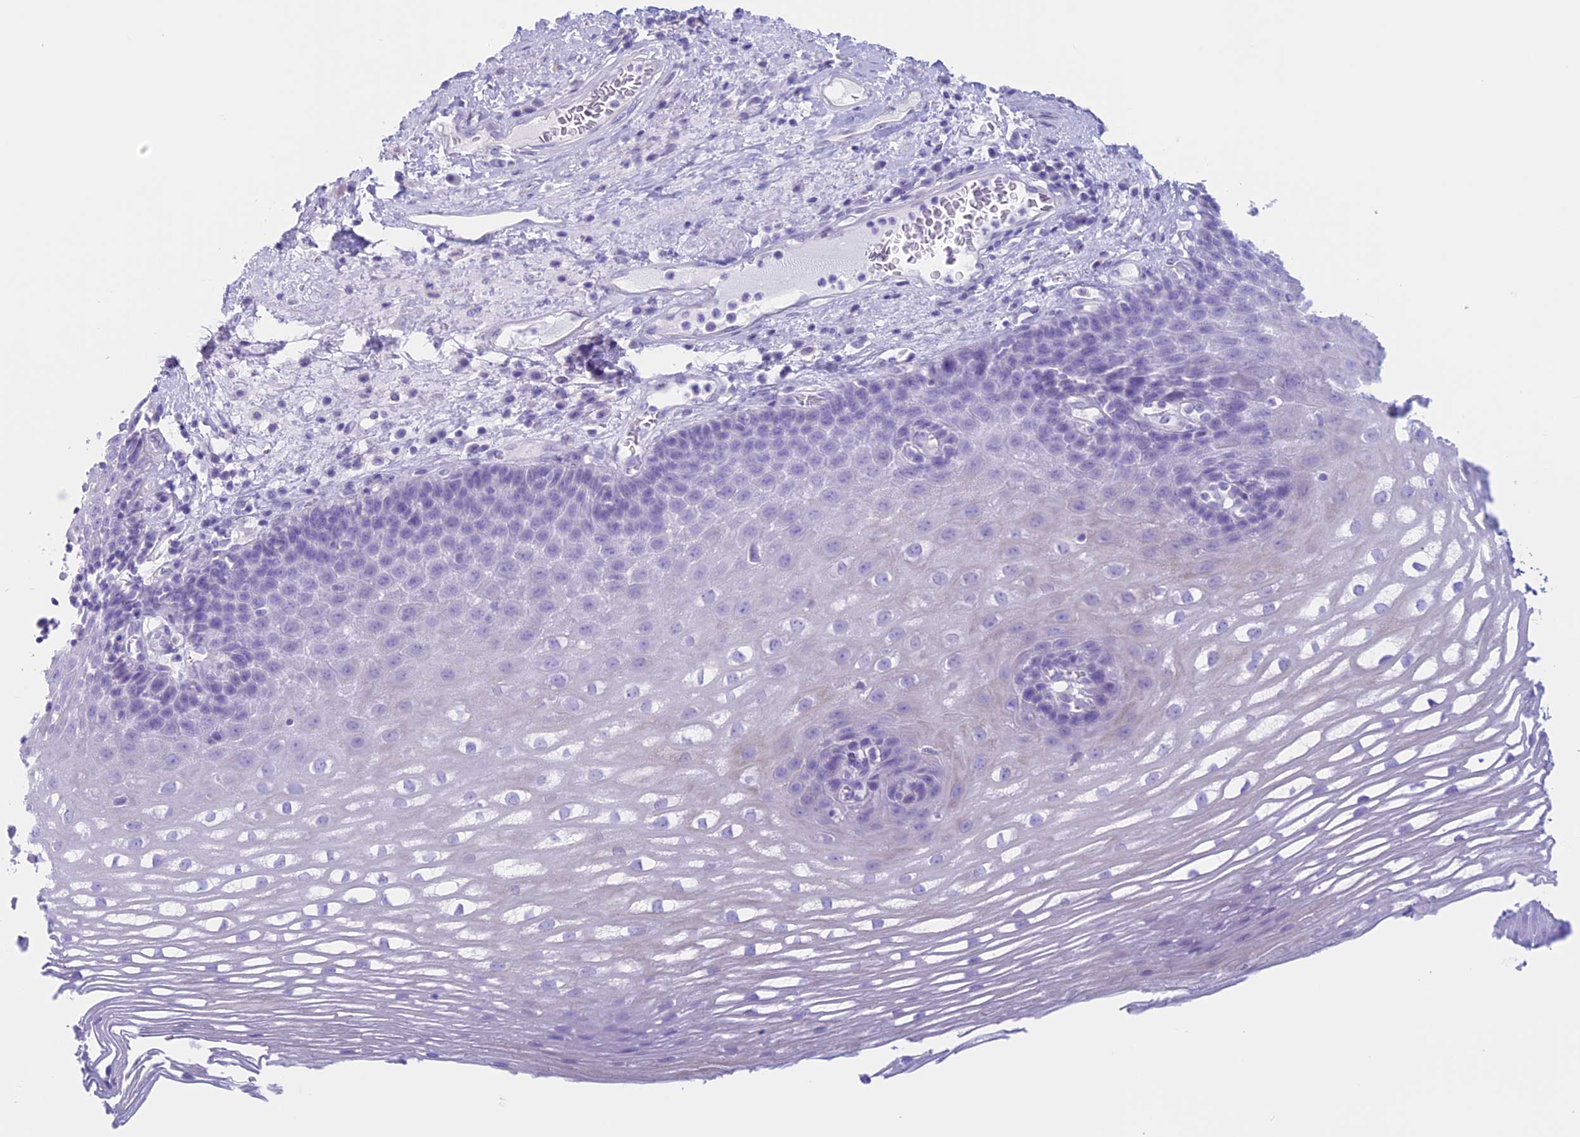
{"staining": {"intensity": "negative", "quantity": "none", "location": "none"}, "tissue": "esophagus", "cell_type": "Squamous epithelial cells", "image_type": "normal", "snomed": [{"axis": "morphology", "description": "Normal tissue, NOS"}, {"axis": "topography", "description": "Esophagus"}], "caption": "The IHC histopathology image has no significant staining in squamous epithelial cells of esophagus. The staining was performed using DAB (3,3'-diaminobenzidine) to visualize the protein expression in brown, while the nuclei were stained in blue with hematoxylin (Magnification: 20x).", "gene": "RP1", "patient": {"sex": "male", "age": 62}}